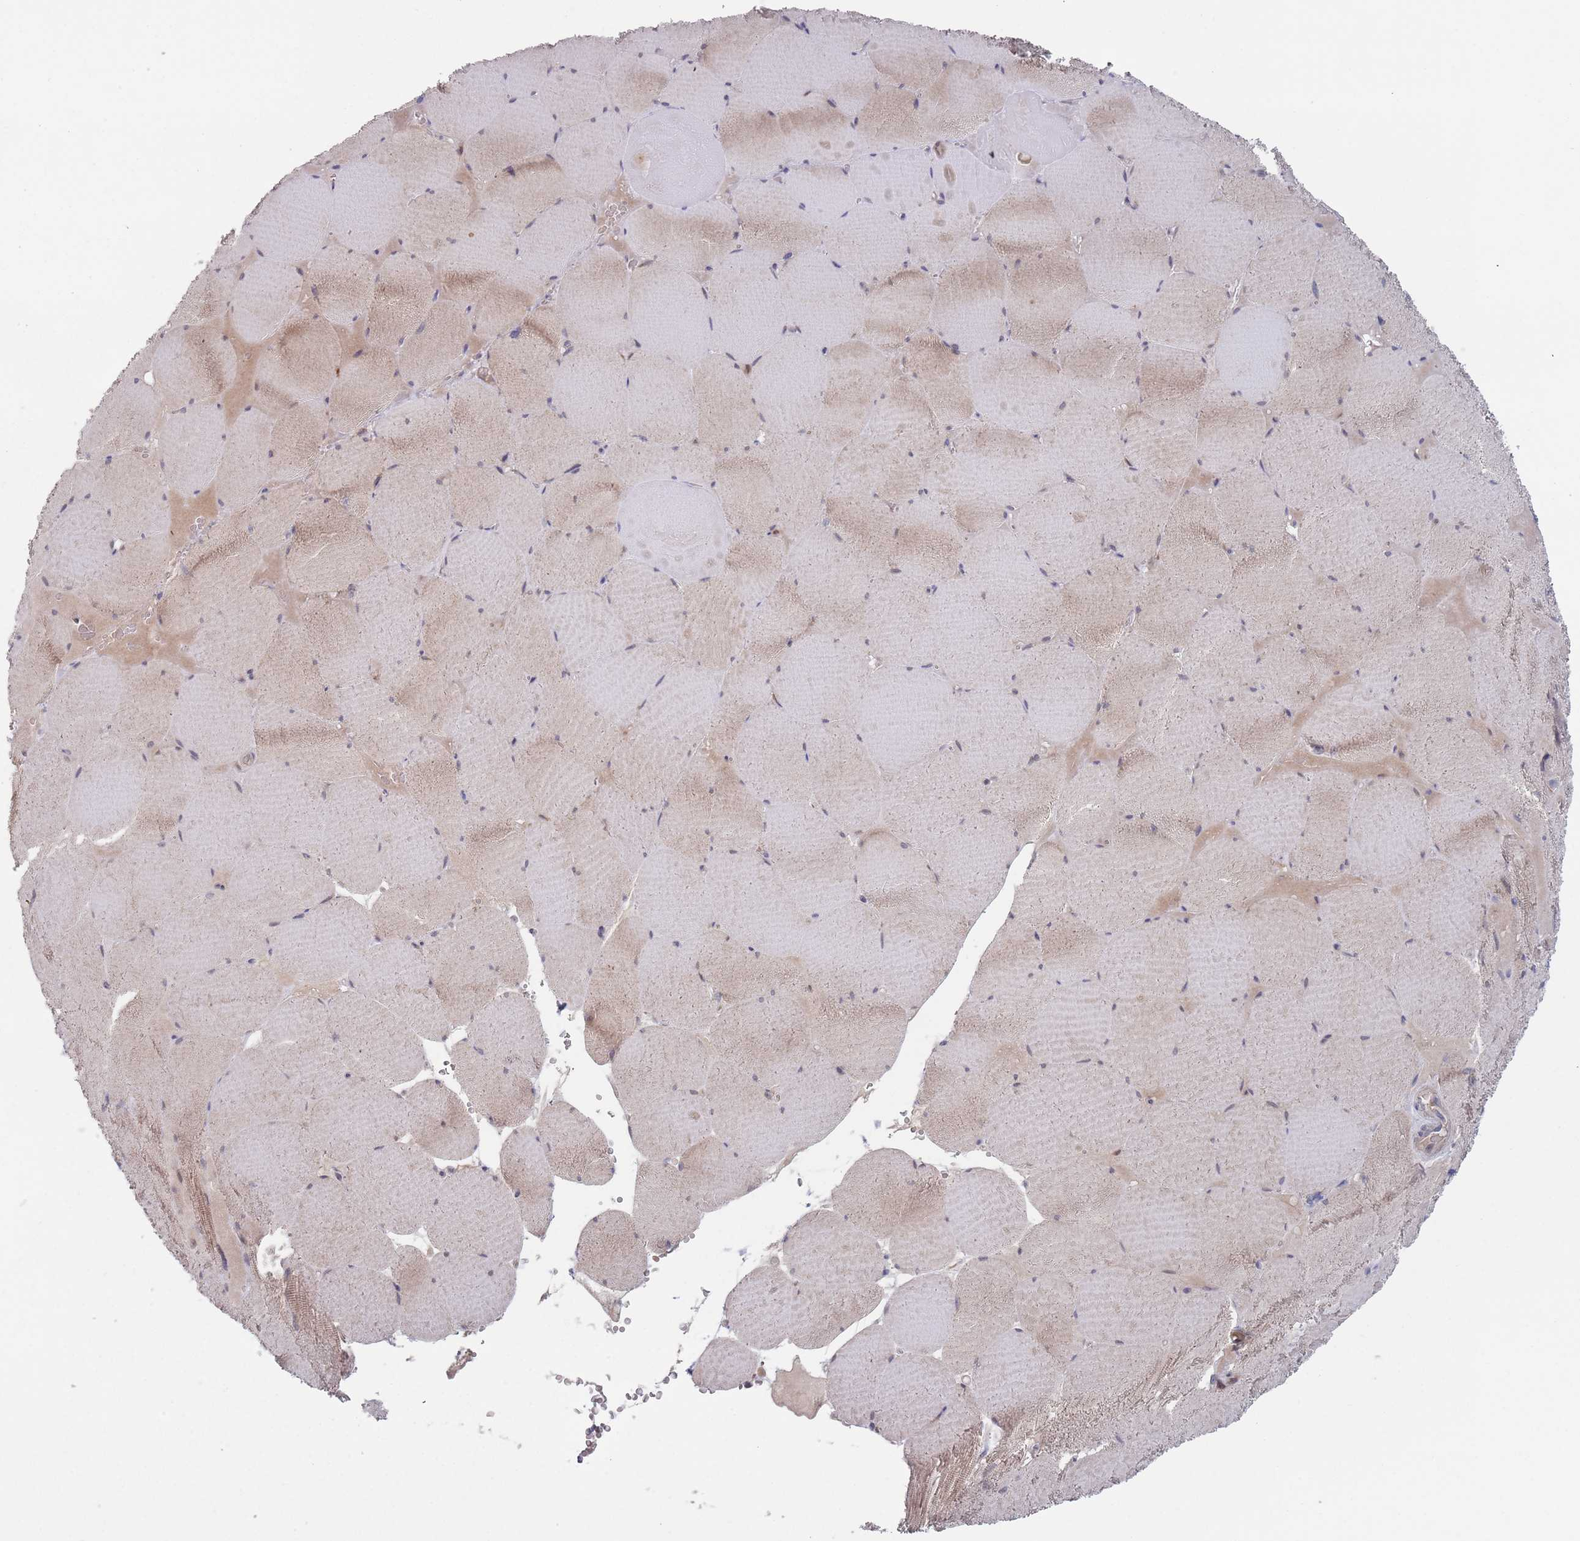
{"staining": {"intensity": "moderate", "quantity": "25%-75%", "location": "cytoplasmic/membranous"}, "tissue": "skeletal muscle", "cell_type": "Myocytes", "image_type": "normal", "snomed": [{"axis": "morphology", "description": "Normal tissue, NOS"}, {"axis": "topography", "description": "Skeletal muscle"}, {"axis": "topography", "description": "Head-Neck"}], "caption": "Protein expression analysis of normal skeletal muscle shows moderate cytoplasmic/membranous positivity in about 25%-75% of myocytes.", "gene": "ZNF140", "patient": {"sex": "male", "age": 66}}